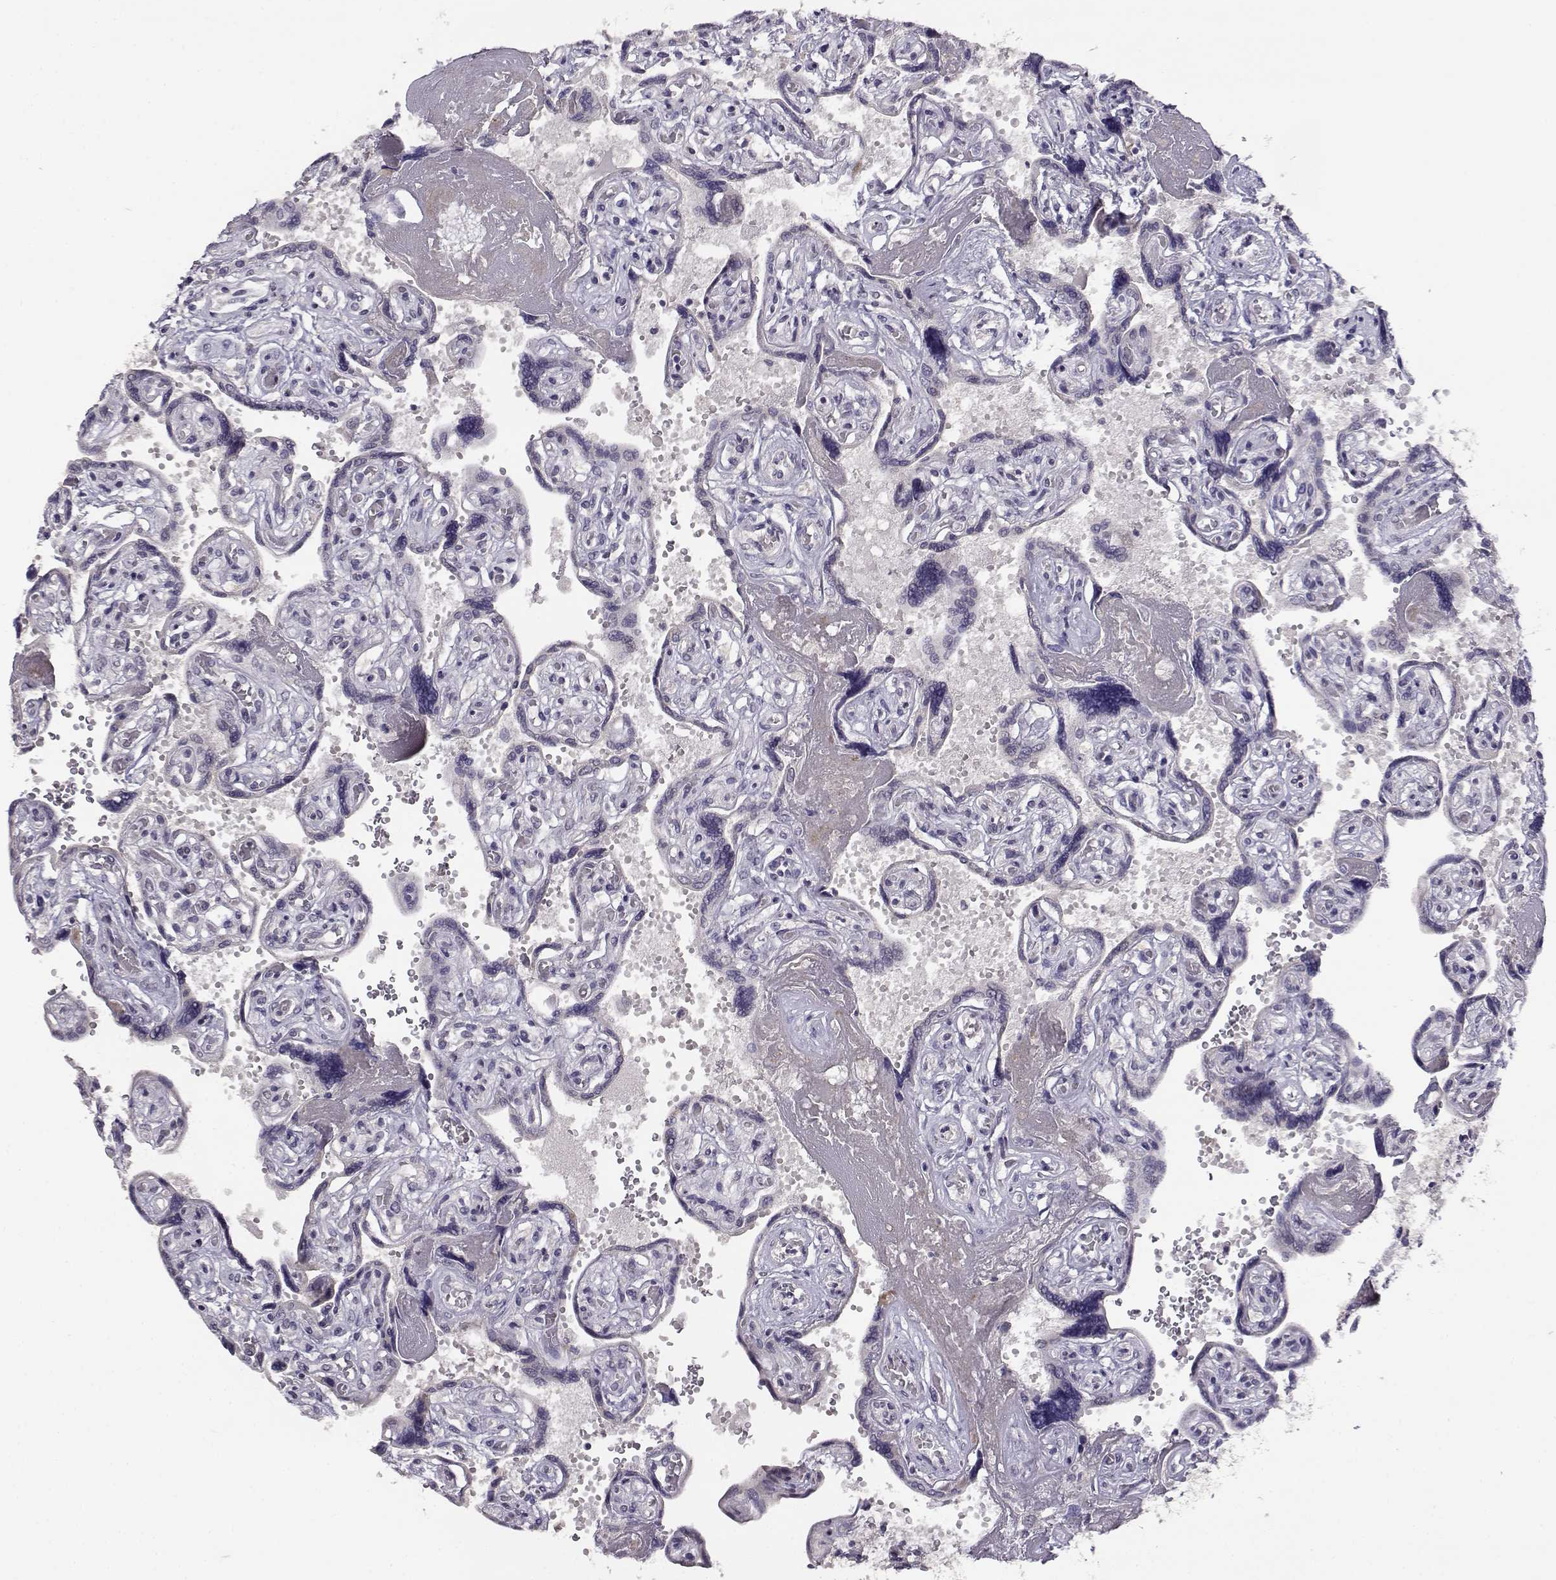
{"staining": {"intensity": "negative", "quantity": "none", "location": "none"}, "tissue": "placenta", "cell_type": "Decidual cells", "image_type": "normal", "snomed": [{"axis": "morphology", "description": "Normal tissue, NOS"}, {"axis": "topography", "description": "Placenta"}], "caption": "This is an immunohistochemistry photomicrograph of benign placenta. There is no staining in decidual cells.", "gene": "RHOXF2", "patient": {"sex": "female", "age": 32}}